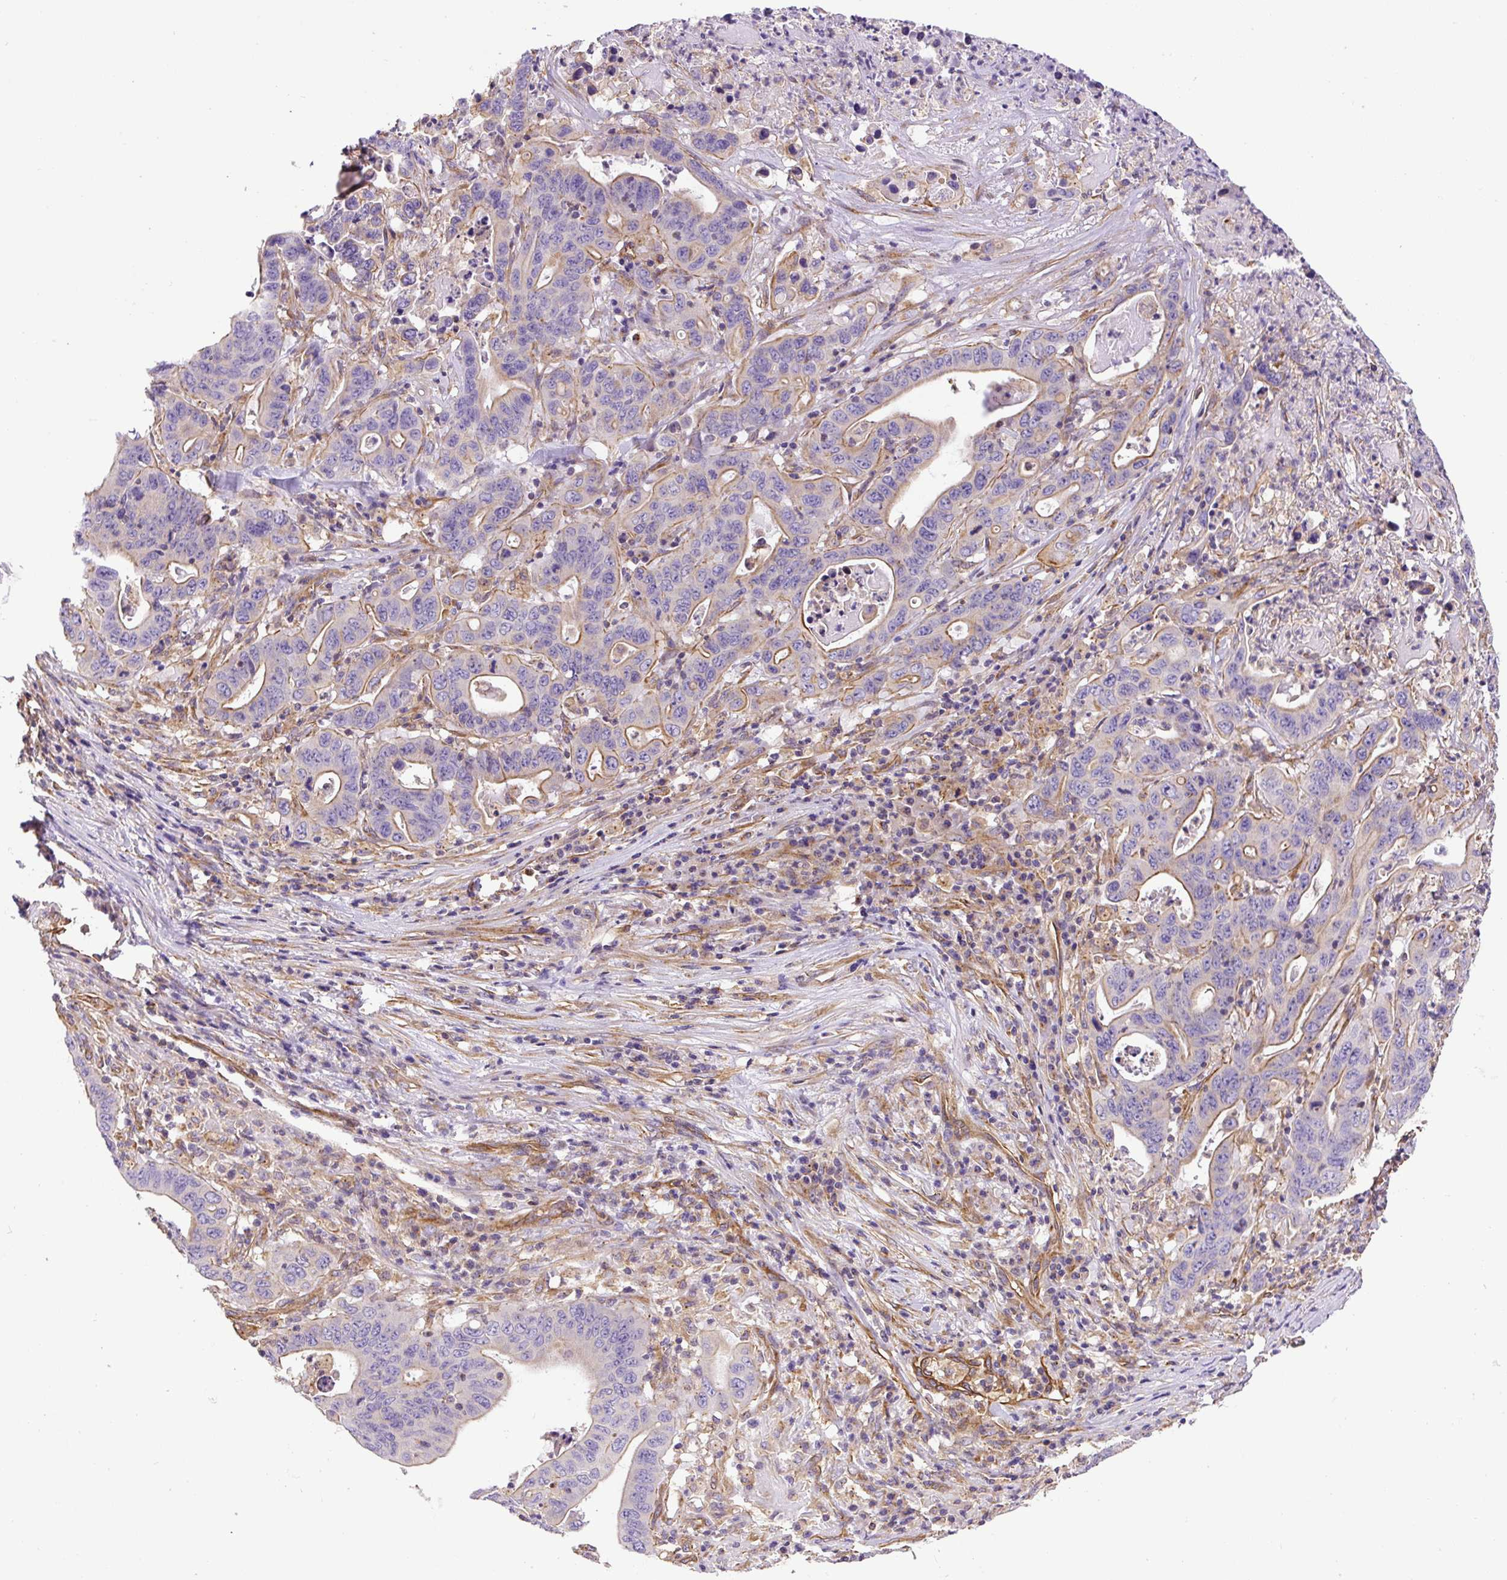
{"staining": {"intensity": "moderate", "quantity": "25%-75%", "location": "cytoplasmic/membranous"}, "tissue": "lung cancer", "cell_type": "Tumor cells", "image_type": "cancer", "snomed": [{"axis": "morphology", "description": "Adenocarcinoma, NOS"}, {"axis": "topography", "description": "Lung"}], "caption": "Lung cancer (adenocarcinoma) tissue shows moderate cytoplasmic/membranous expression in approximately 25%-75% of tumor cells", "gene": "DCTN1", "patient": {"sex": "female", "age": 60}}